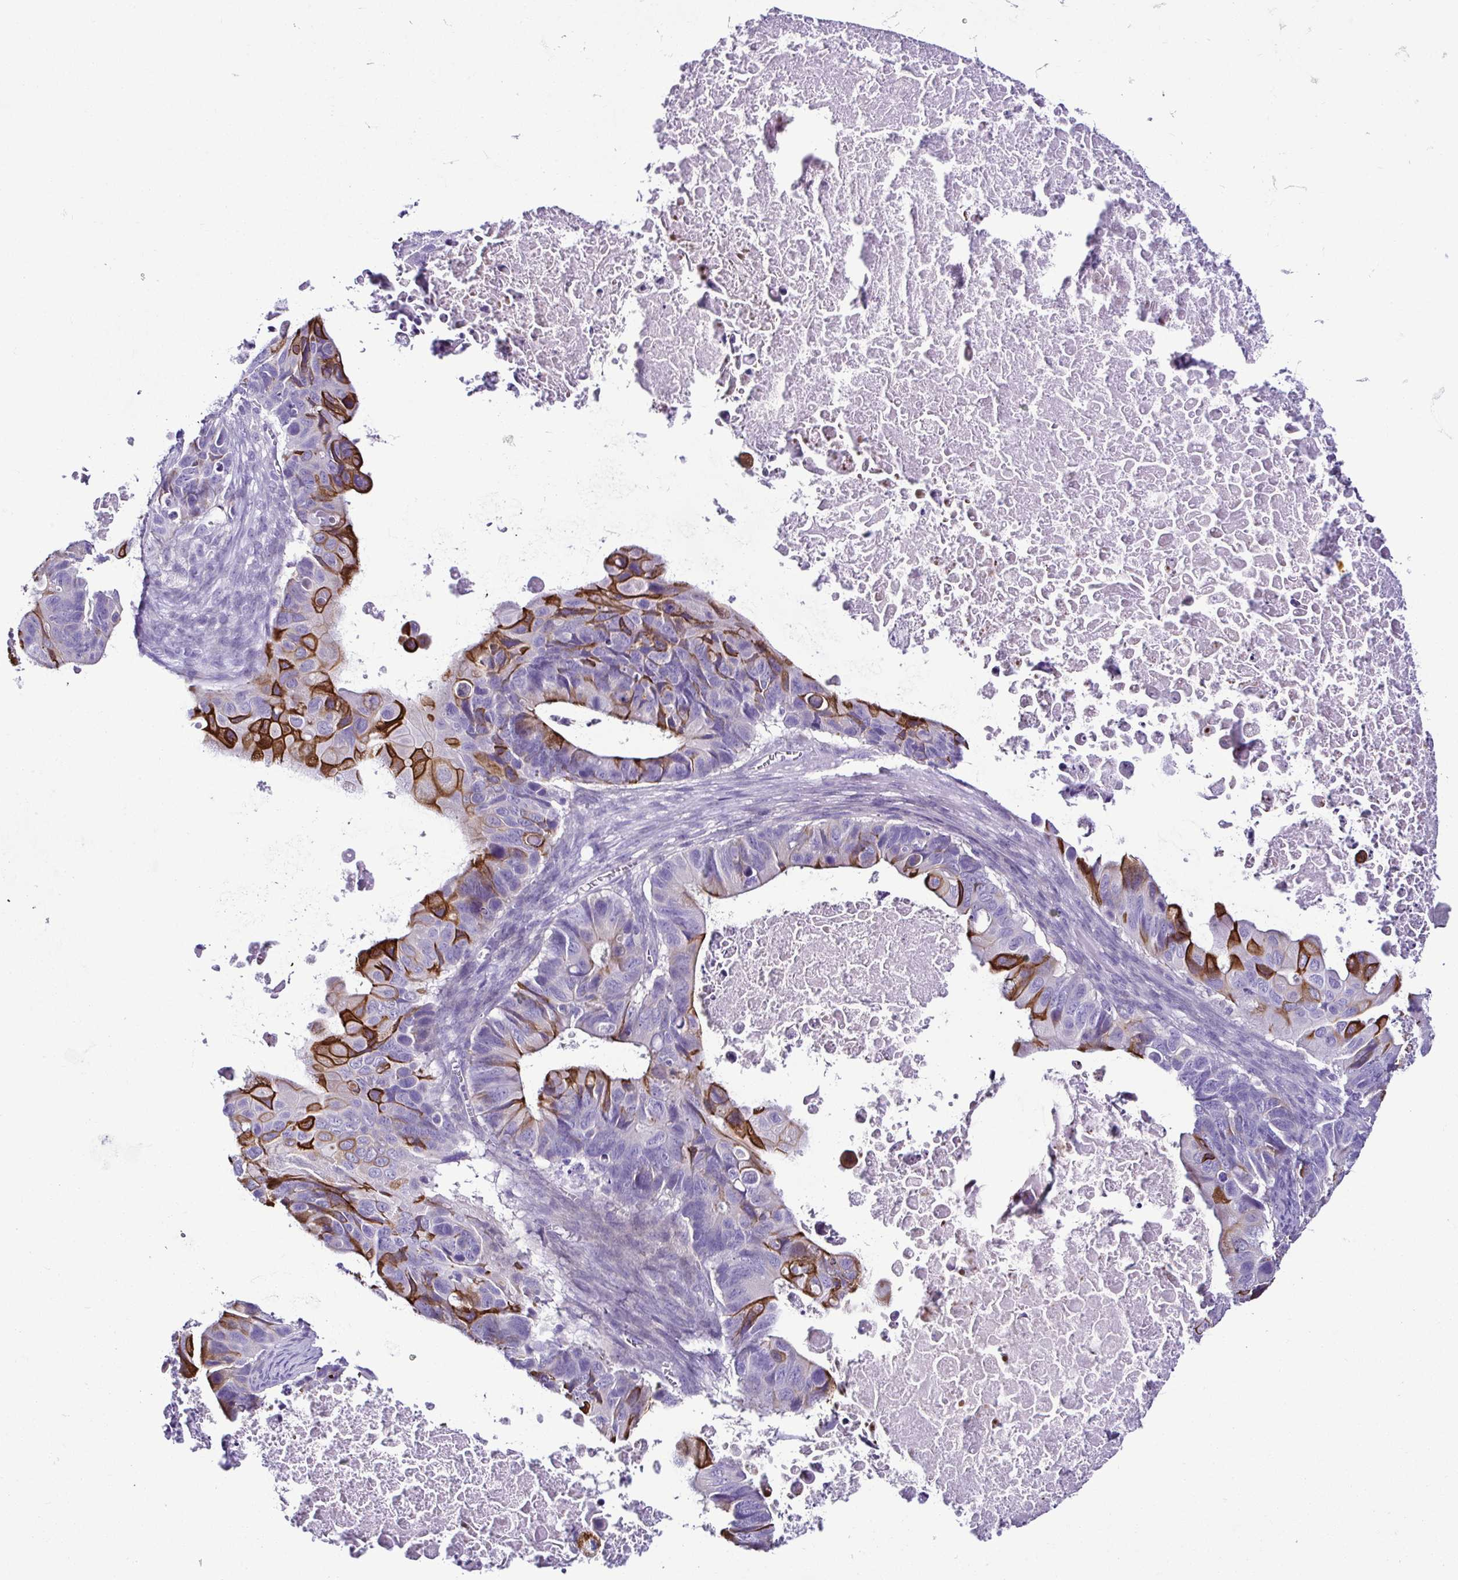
{"staining": {"intensity": "strong", "quantity": "<25%", "location": "cytoplasmic/membranous"}, "tissue": "ovarian cancer", "cell_type": "Tumor cells", "image_type": "cancer", "snomed": [{"axis": "morphology", "description": "Cystadenocarcinoma, mucinous, NOS"}, {"axis": "topography", "description": "Ovary"}], "caption": "Immunohistochemistry (IHC) (DAB (3,3'-diaminobenzidine)) staining of human ovarian cancer (mucinous cystadenocarcinoma) reveals strong cytoplasmic/membranous protein staining in approximately <25% of tumor cells.", "gene": "SRL", "patient": {"sex": "female", "age": 64}}